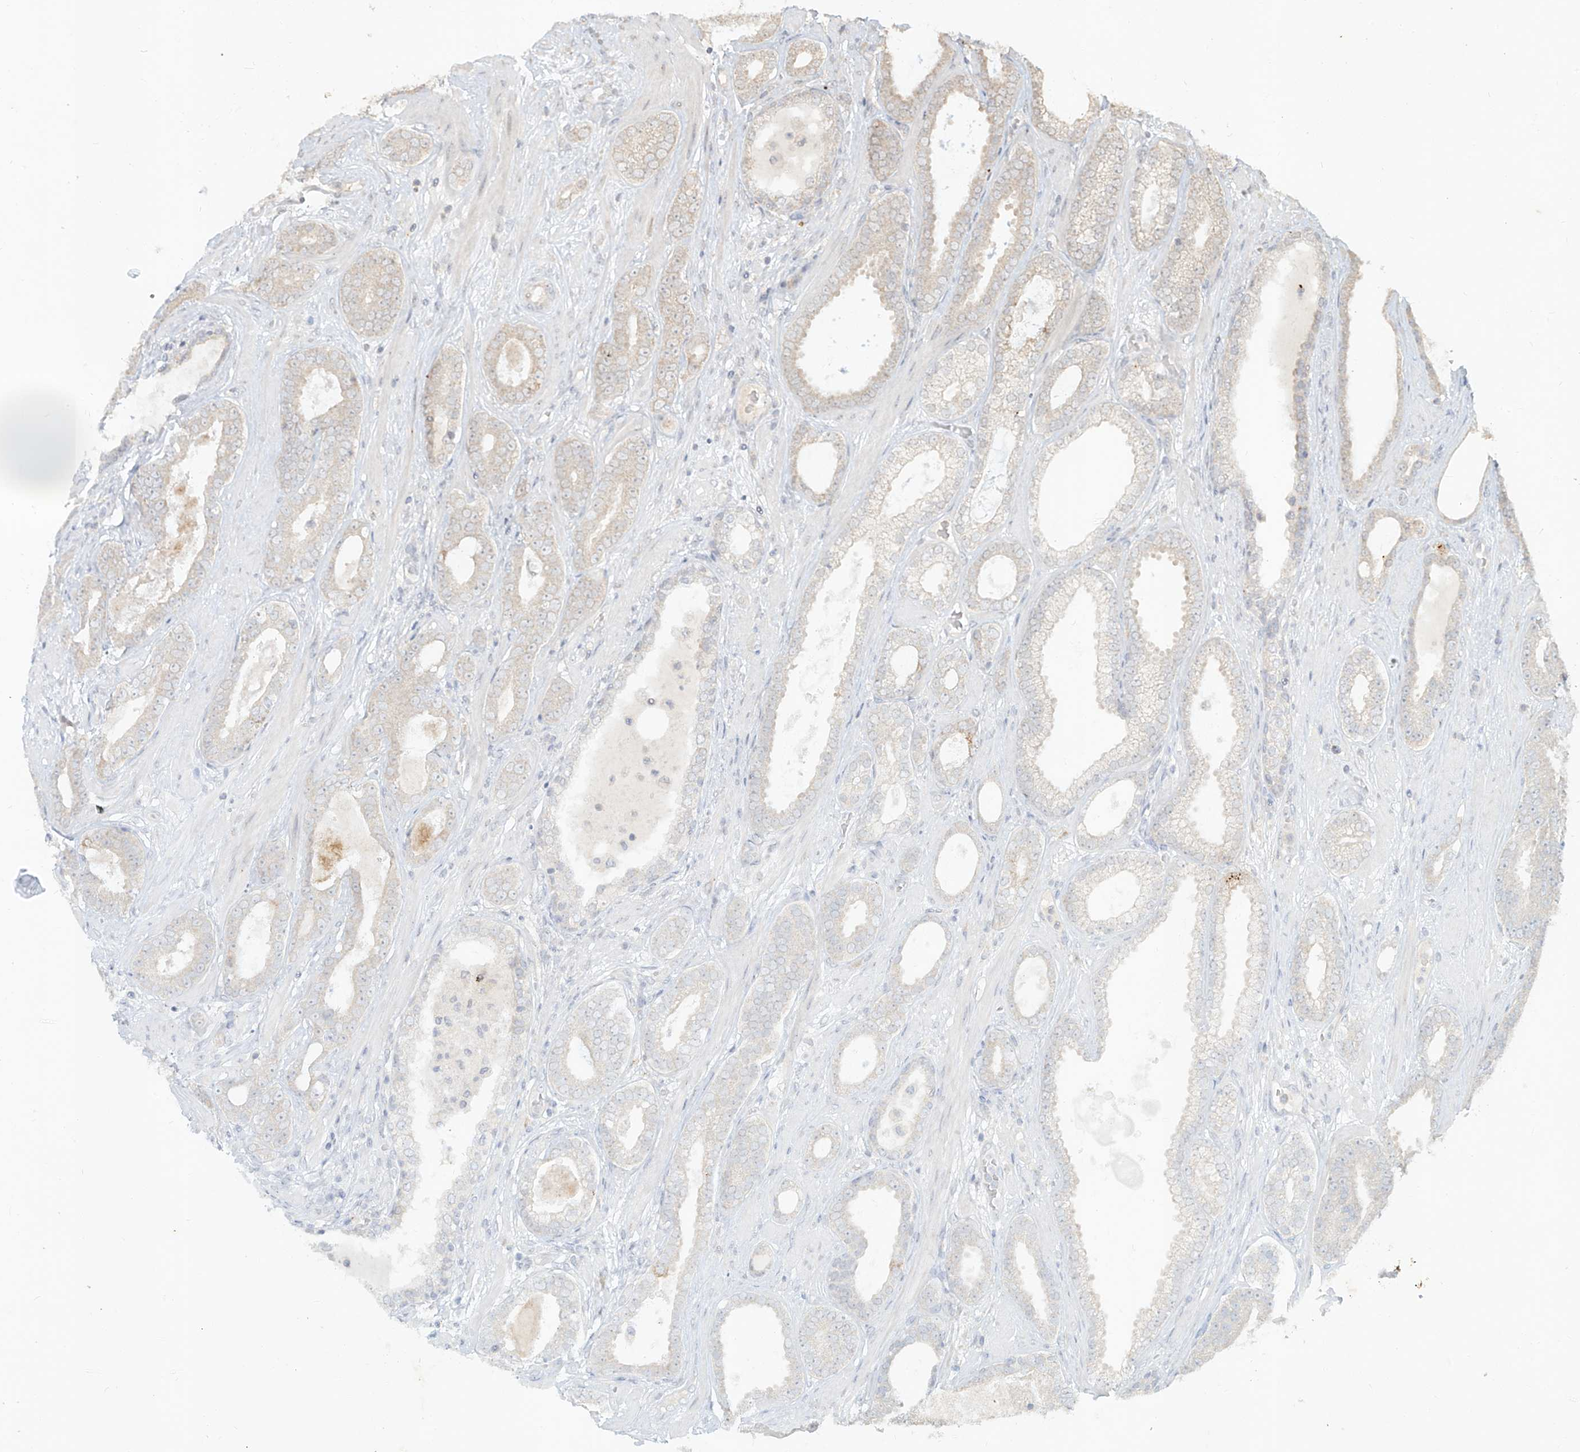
{"staining": {"intensity": "negative", "quantity": "none", "location": "none"}, "tissue": "prostate cancer", "cell_type": "Tumor cells", "image_type": "cancer", "snomed": [{"axis": "morphology", "description": "Adenocarcinoma, High grade"}, {"axis": "topography", "description": "Prostate"}], "caption": "DAB immunohistochemical staining of prostate cancer (adenocarcinoma (high-grade)) exhibits no significant positivity in tumor cells. (Brightfield microscopy of DAB (3,3'-diaminobenzidine) immunohistochemistry at high magnification).", "gene": "UBE2K", "patient": {"sex": "male", "age": 60}}